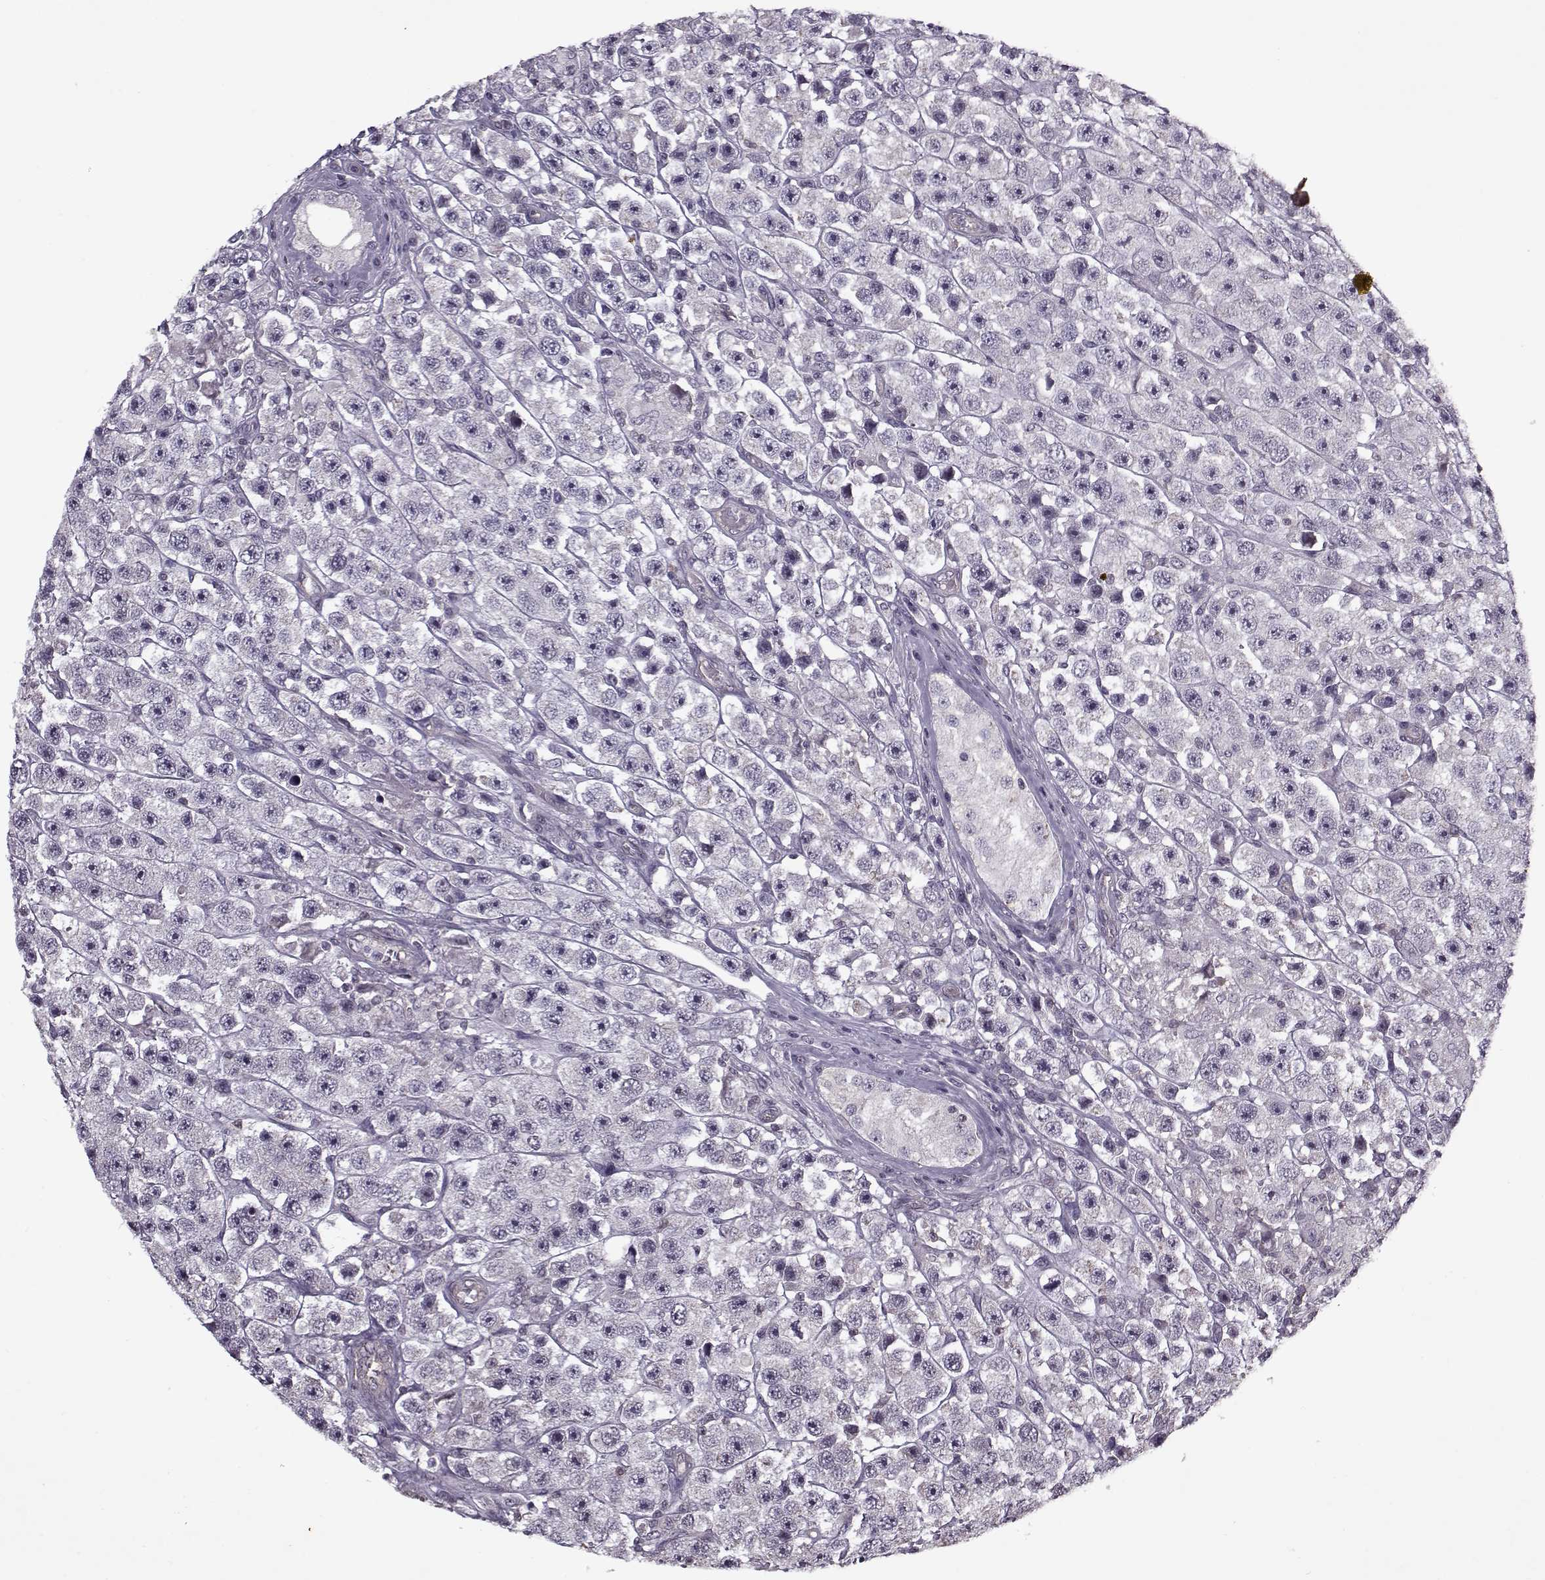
{"staining": {"intensity": "negative", "quantity": "none", "location": "none"}, "tissue": "testis cancer", "cell_type": "Tumor cells", "image_type": "cancer", "snomed": [{"axis": "morphology", "description": "Seminoma, NOS"}, {"axis": "topography", "description": "Testis"}], "caption": "IHC histopathology image of testis cancer (seminoma) stained for a protein (brown), which exhibits no positivity in tumor cells. (Brightfield microscopy of DAB immunohistochemistry (IHC) at high magnification).", "gene": "KRT9", "patient": {"sex": "male", "age": 45}}